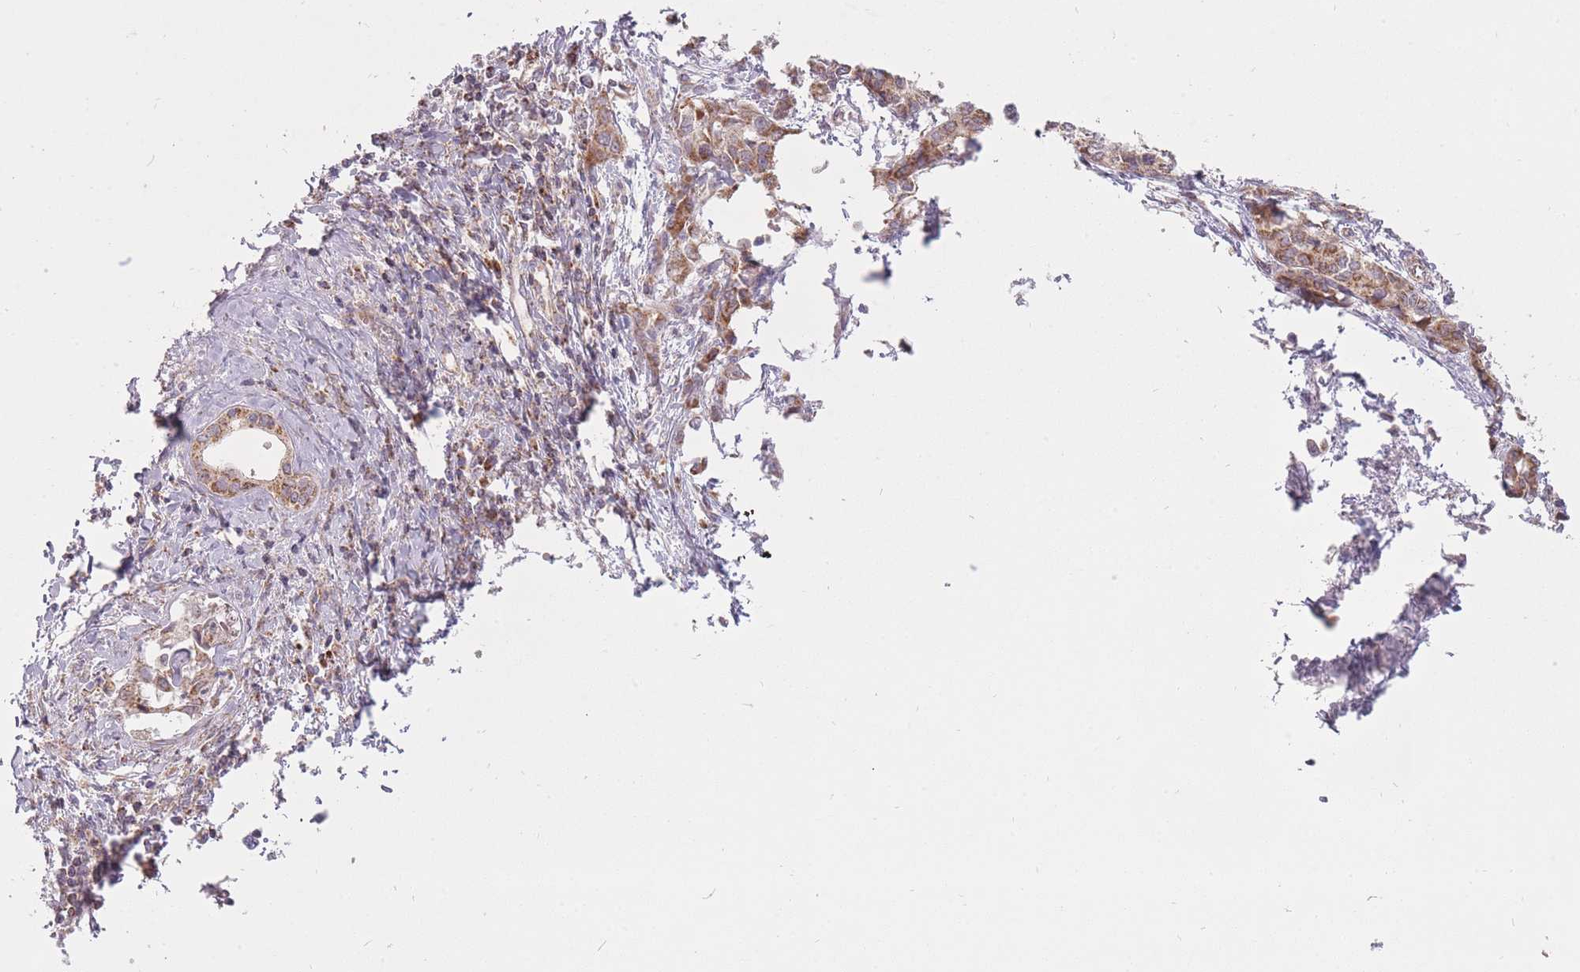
{"staining": {"intensity": "moderate", "quantity": ">75%", "location": "cytoplasmic/membranous"}, "tissue": "liver cancer", "cell_type": "Tumor cells", "image_type": "cancer", "snomed": [{"axis": "morphology", "description": "Cholangiocarcinoma"}, {"axis": "topography", "description": "Liver"}], "caption": "A histopathology image of cholangiocarcinoma (liver) stained for a protein shows moderate cytoplasmic/membranous brown staining in tumor cells.", "gene": "LIN7C", "patient": {"sex": "female", "age": 77}}